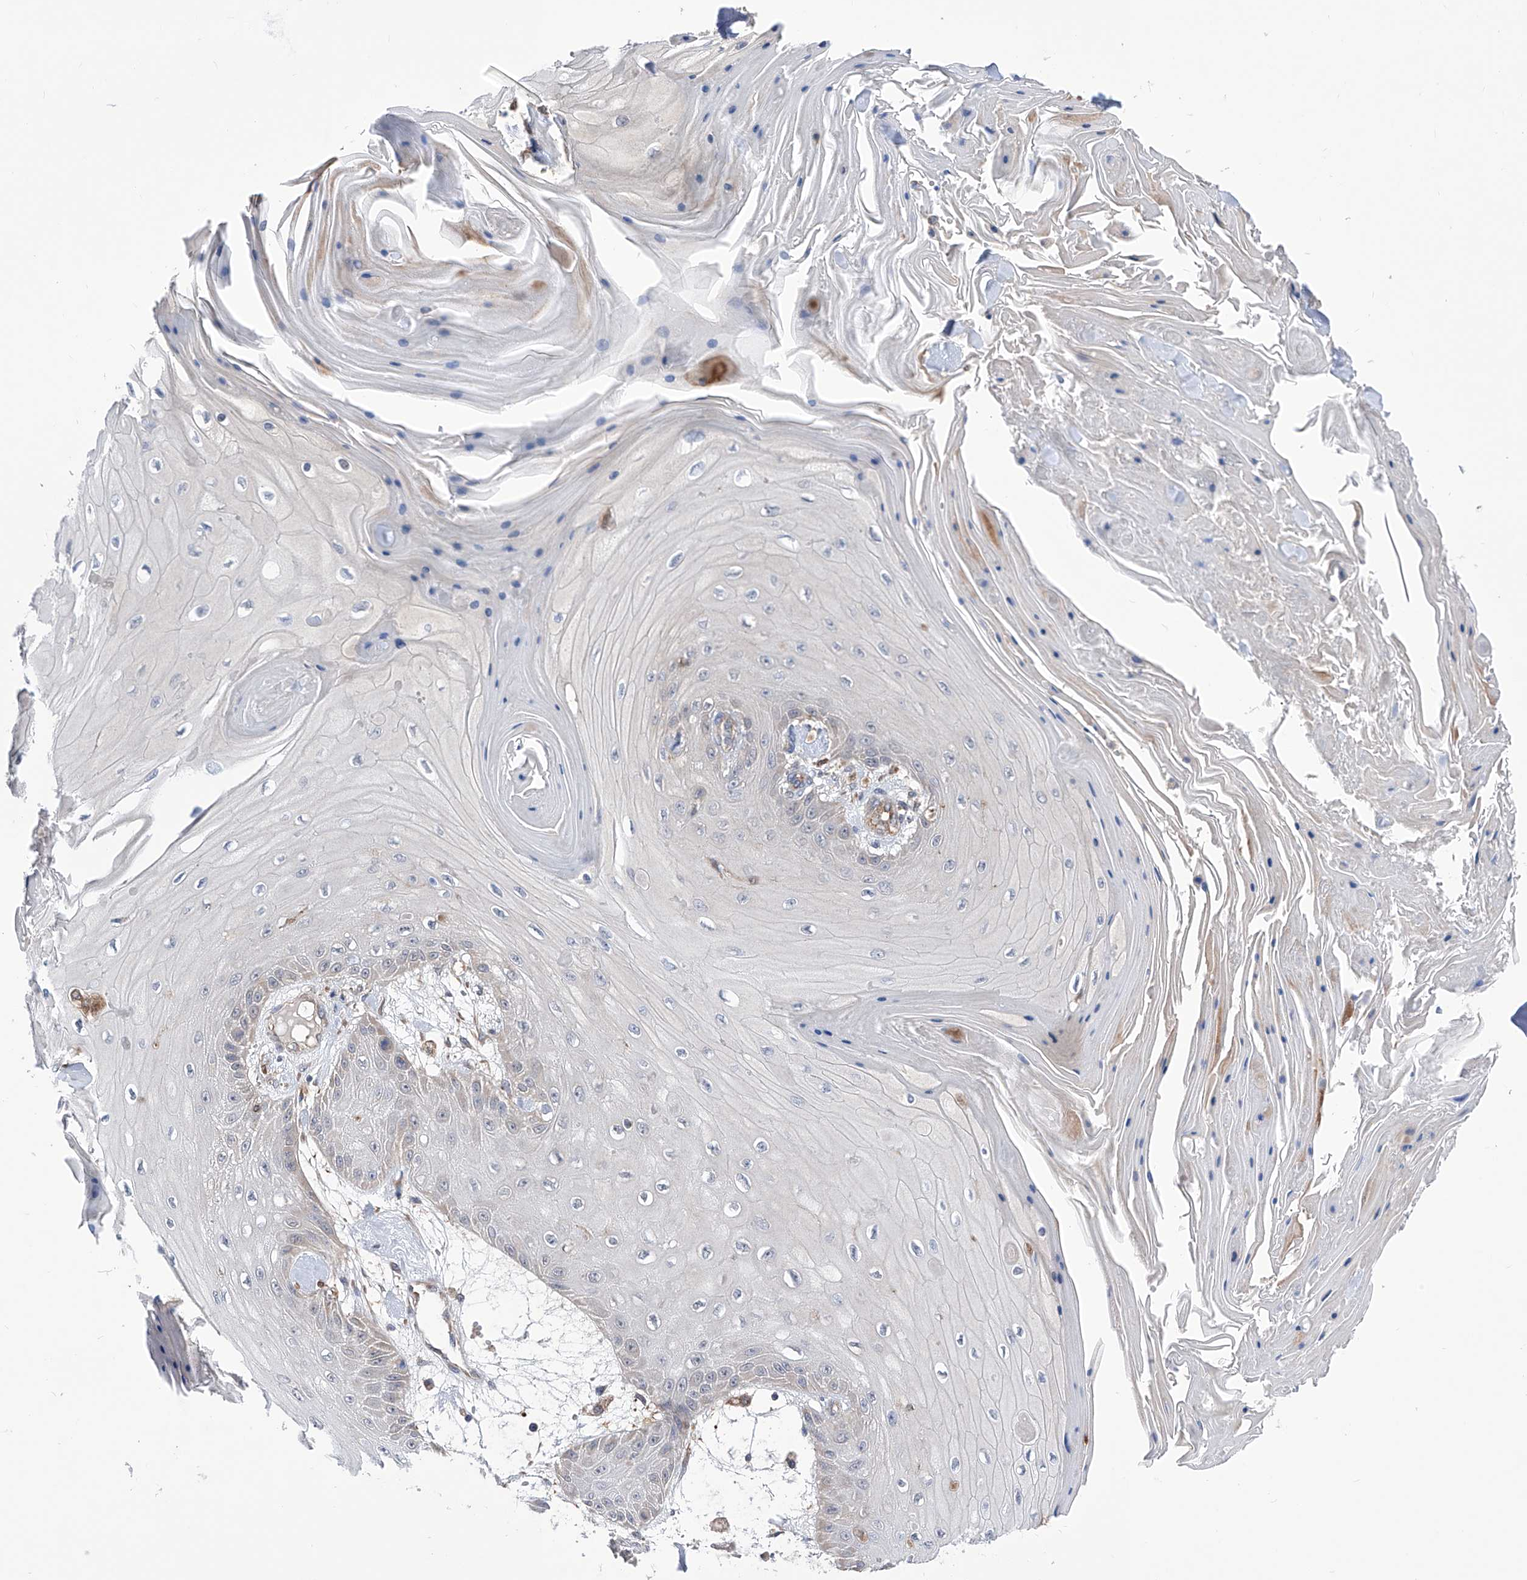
{"staining": {"intensity": "negative", "quantity": "none", "location": "none"}, "tissue": "skin cancer", "cell_type": "Tumor cells", "image_type": "cancer", "snomed": [{"axis": "morphology", "description": "Squamous cell carcinoma, NOS"}, {"axis": "topography", "description": "Skin"}], "caption": "Immunohistochemistry of human skin cancer (squamous cell carcinoma) displays no staining in tumor cells. The staining is performed using DAB brown chromogen with nuclei counter-stained in using hematoxylin.", "gene": "SPATA20", "patient": {"sex": "male", "age": 74}}